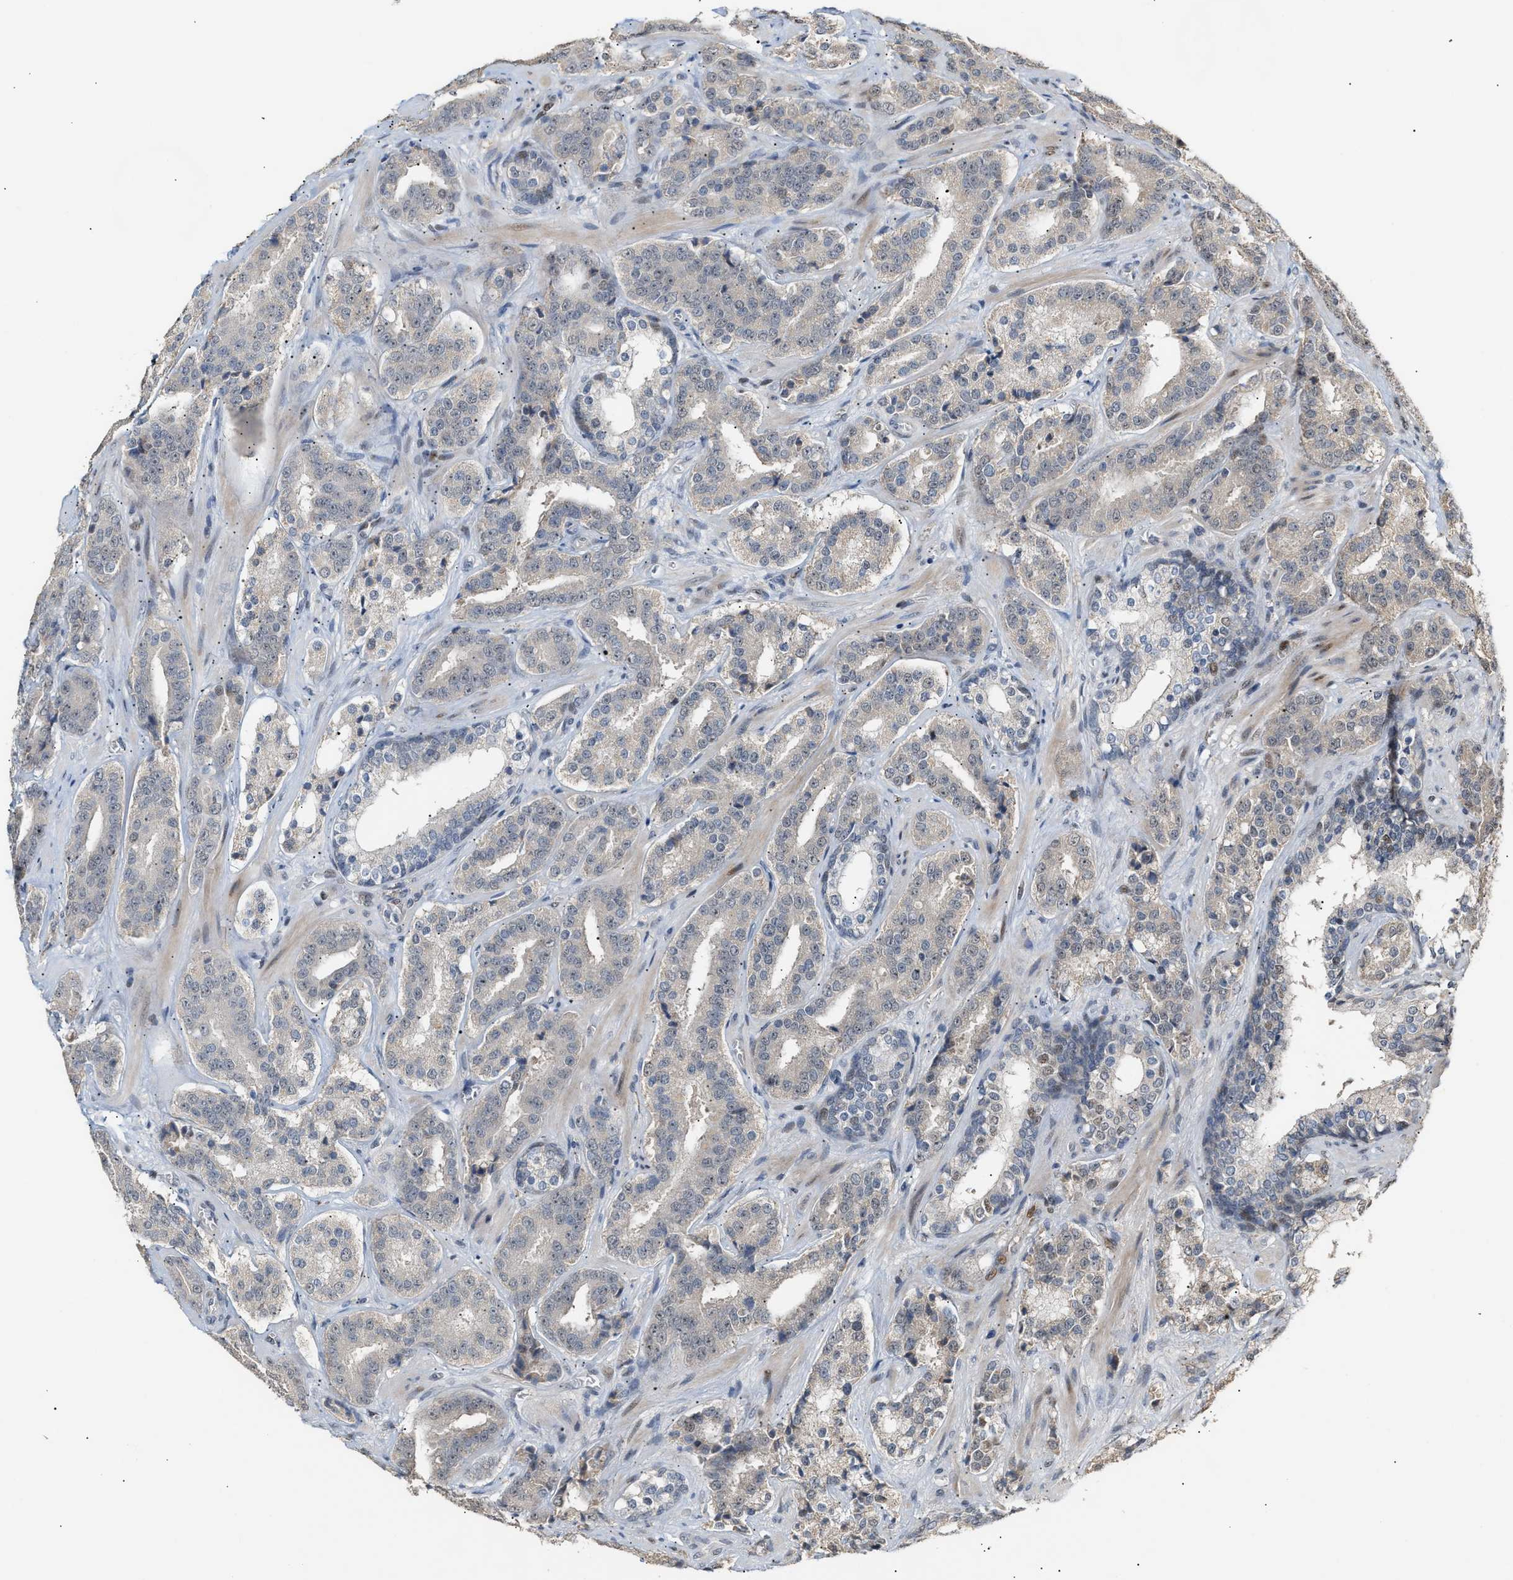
{"staining": {"intensity": "moderate", "quantity": "<25%", "location": "nuclear"}, "tissue": "prostate cancer", "cell_type": "Tumor cells", "image_type": "cancer", "snomed": [{"axis": "morphology", "description": "Adenocarcinoma, High grade"}, {"axis": "topography", "description": "Prostate"}], "caption": "Tumor cells reveal moderate nuclear staining in approximately <25% of cells in high-grade adenocarcinoma (prostate).", "gene": "ZFAND5", "patient": {"sex": "male", "age": 60}}